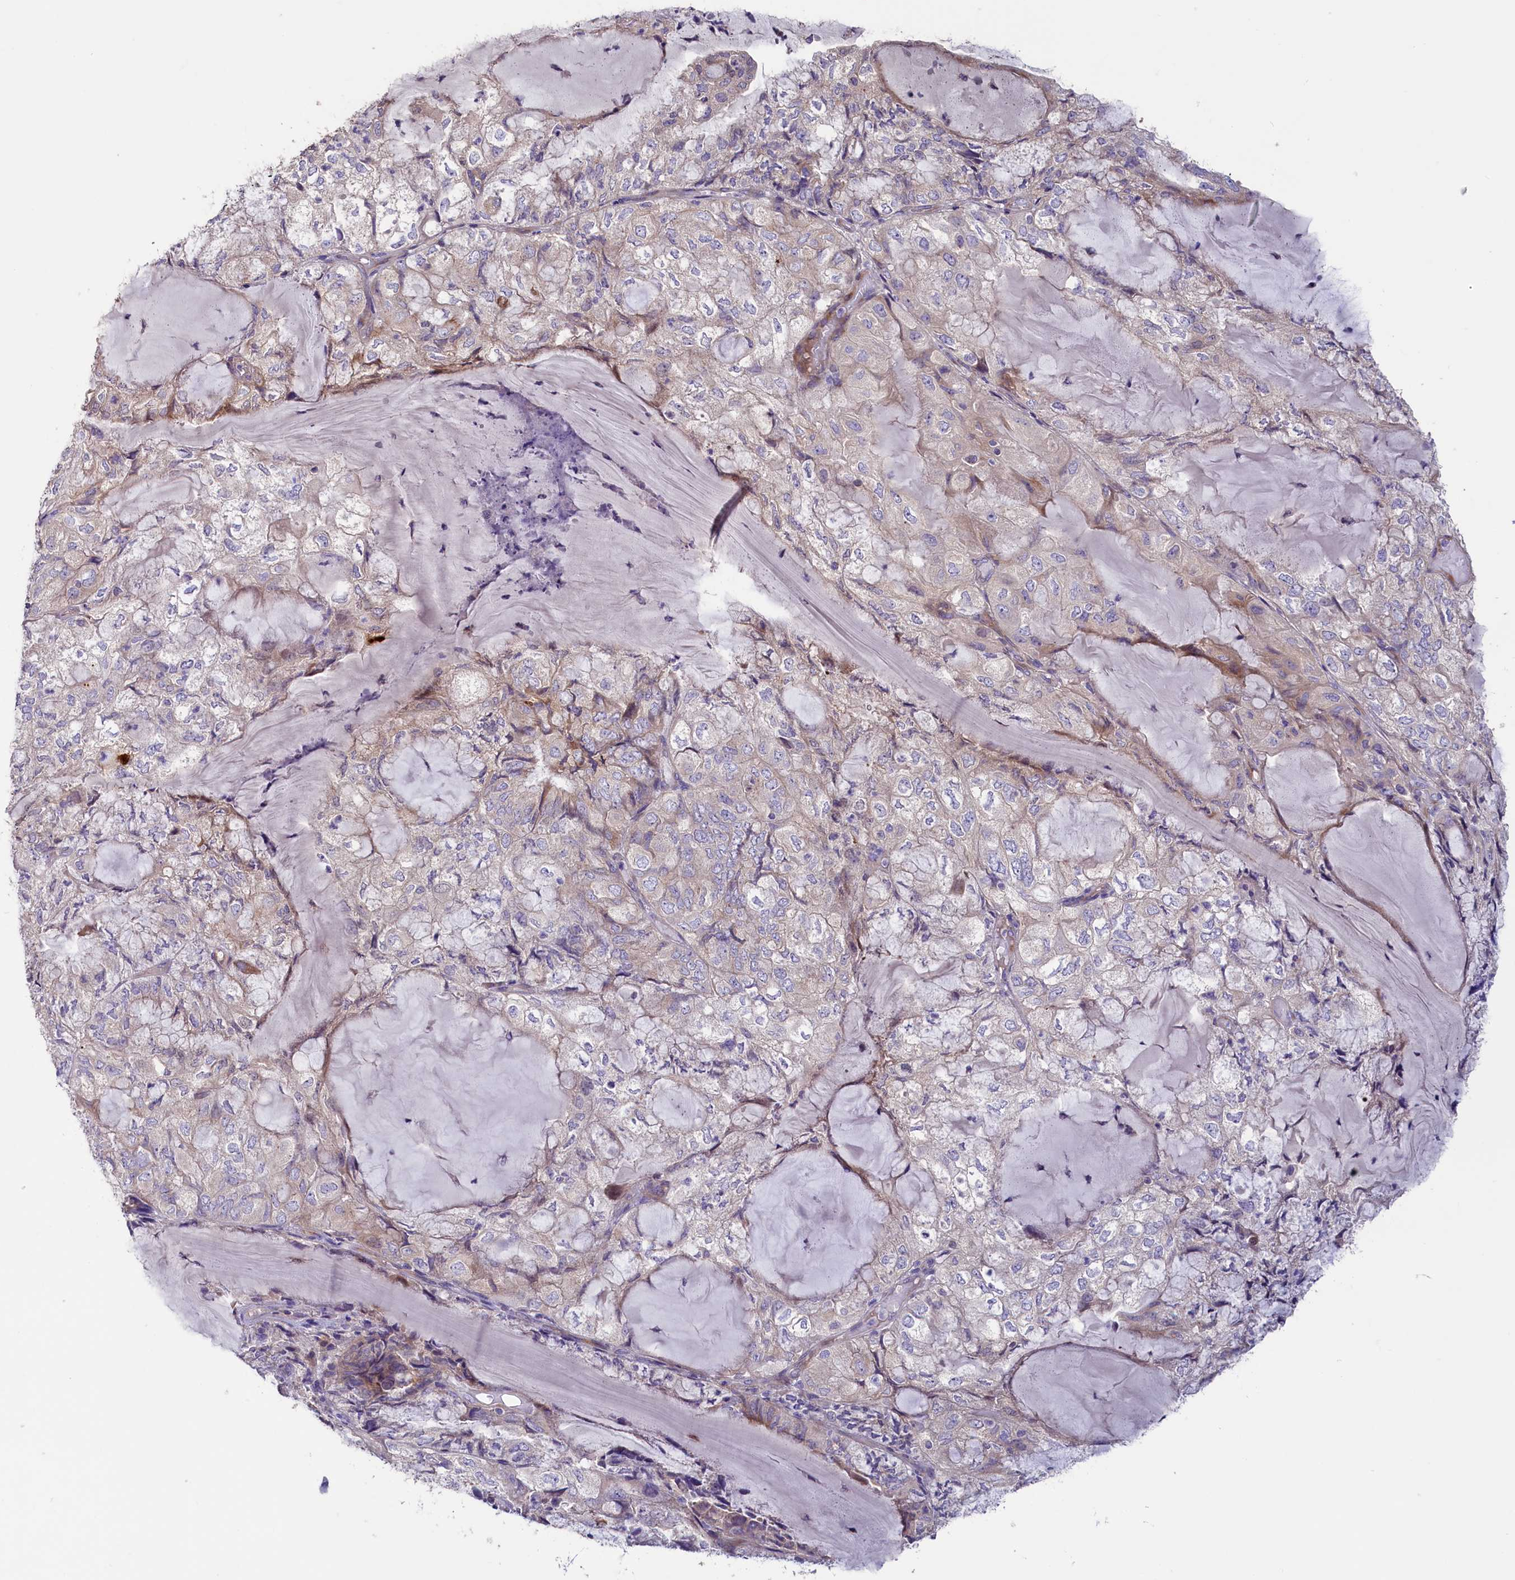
{"staining": {"intensity": "weak", "quantity": "<25%", "location": "cytoplasmic/membranous"}, "tissue": "endometrial cancer", "cell_type": "Tumor cells", "image_type": "cancer", "snomed": [{"axis": "morphology", "description": "Adenocarcinoma, NOS"}, {"axis": "topography", "description": "Endometrium"}], "caption": "A micrograph of endometrial cancer (adenocarcinoma) stained for a protein exhibits no brown staining in tumor cells.", "gene": "CD99L2", "patient": {"sex": "female", "age": 81}}